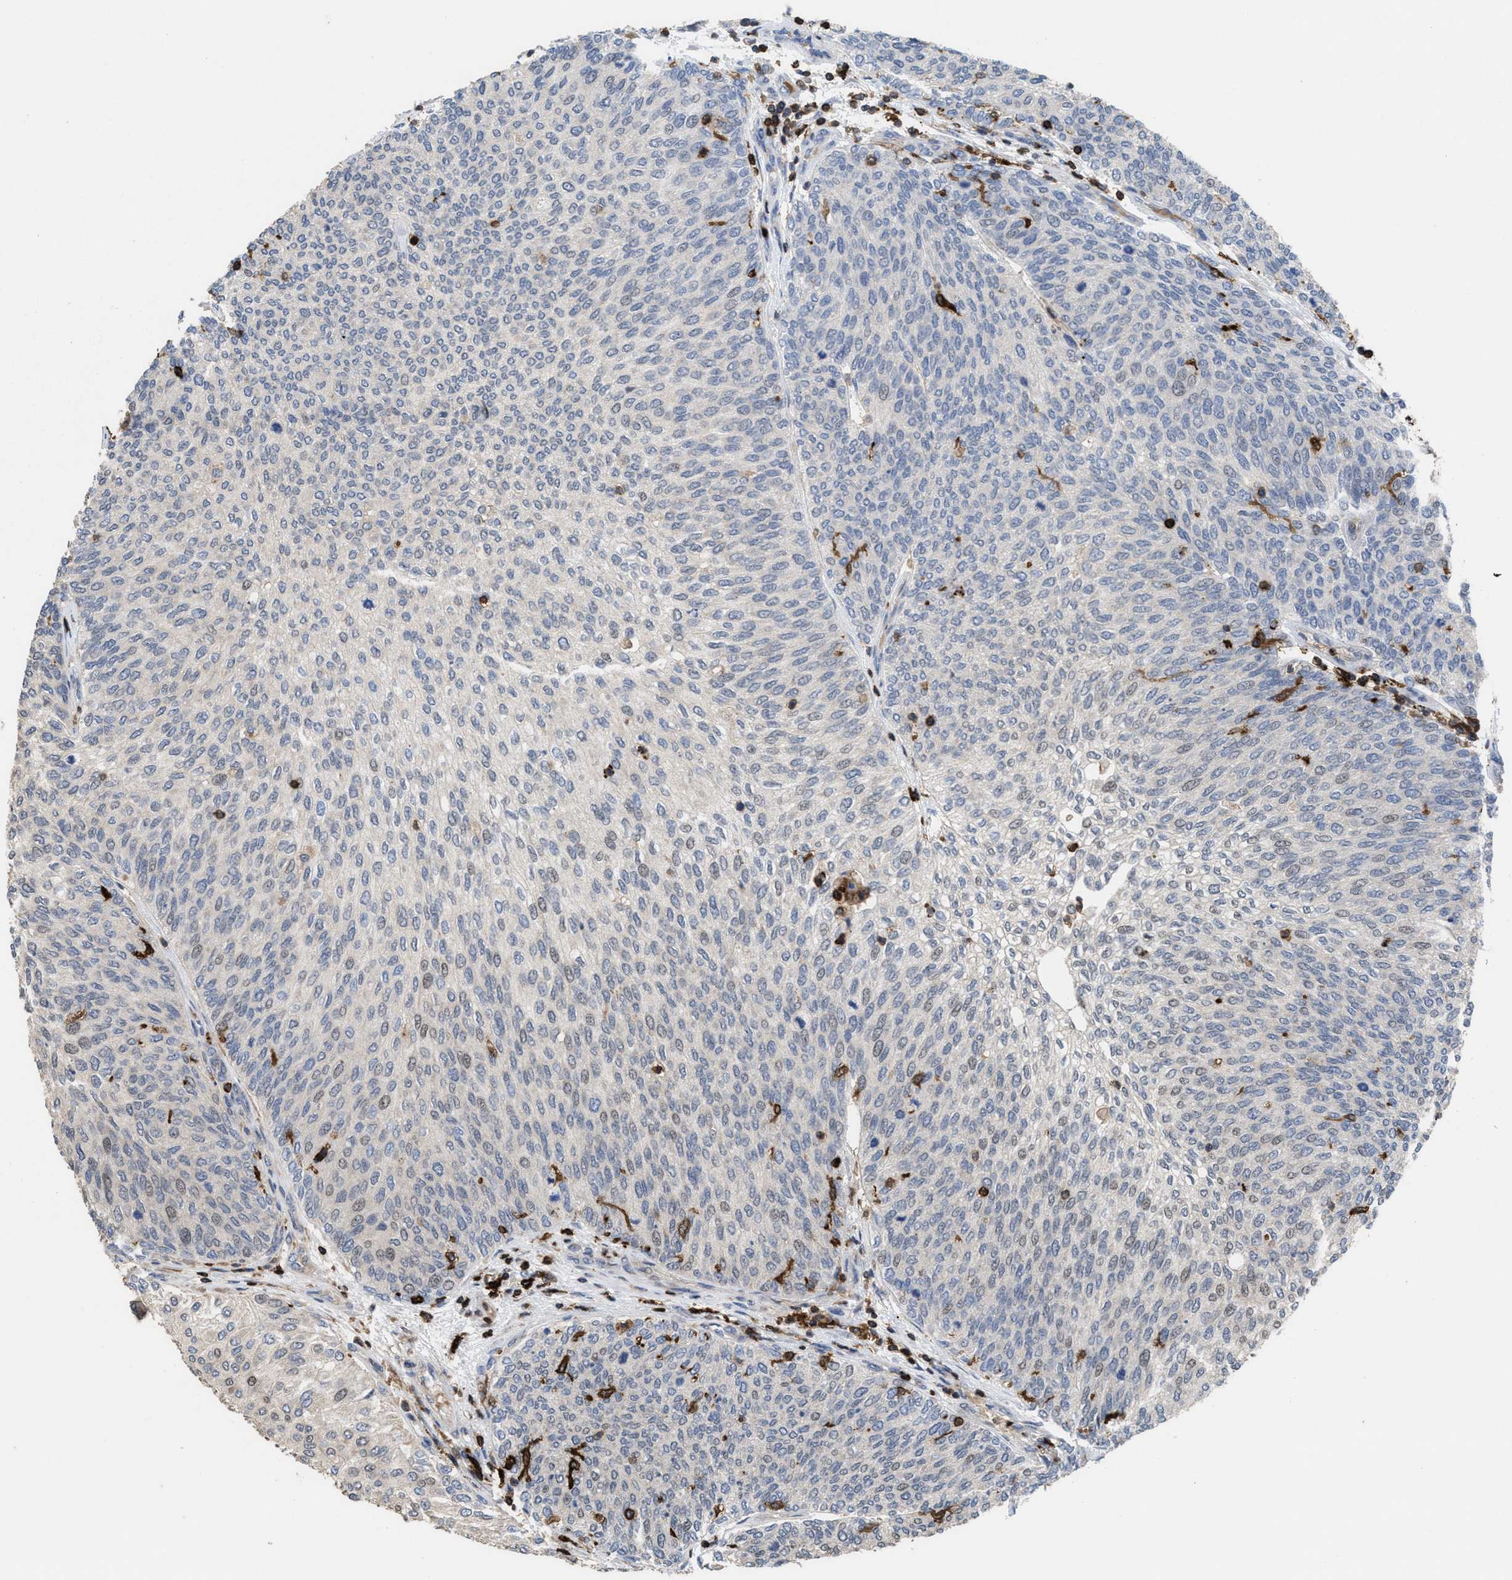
{"staining": {"intensity": "negative", "quantity": "none", "location": "none"}, "tissue": "urothelial cancer", "cell_type": "Tumor cells", "image_type": "cancer", "snomed": [{"axis": "morphology", "description": "Urothelial carcinoma, Low grade"}, {"axis": "topography", "description": "Urinary bladder"}], "caption": "Low-grade urothelial carcinoma was stained to show a protein in brown. There is no significant expression in tumor cells.", "gene": "PTPRE", "patient": {"sex": "female", "age": 79}}